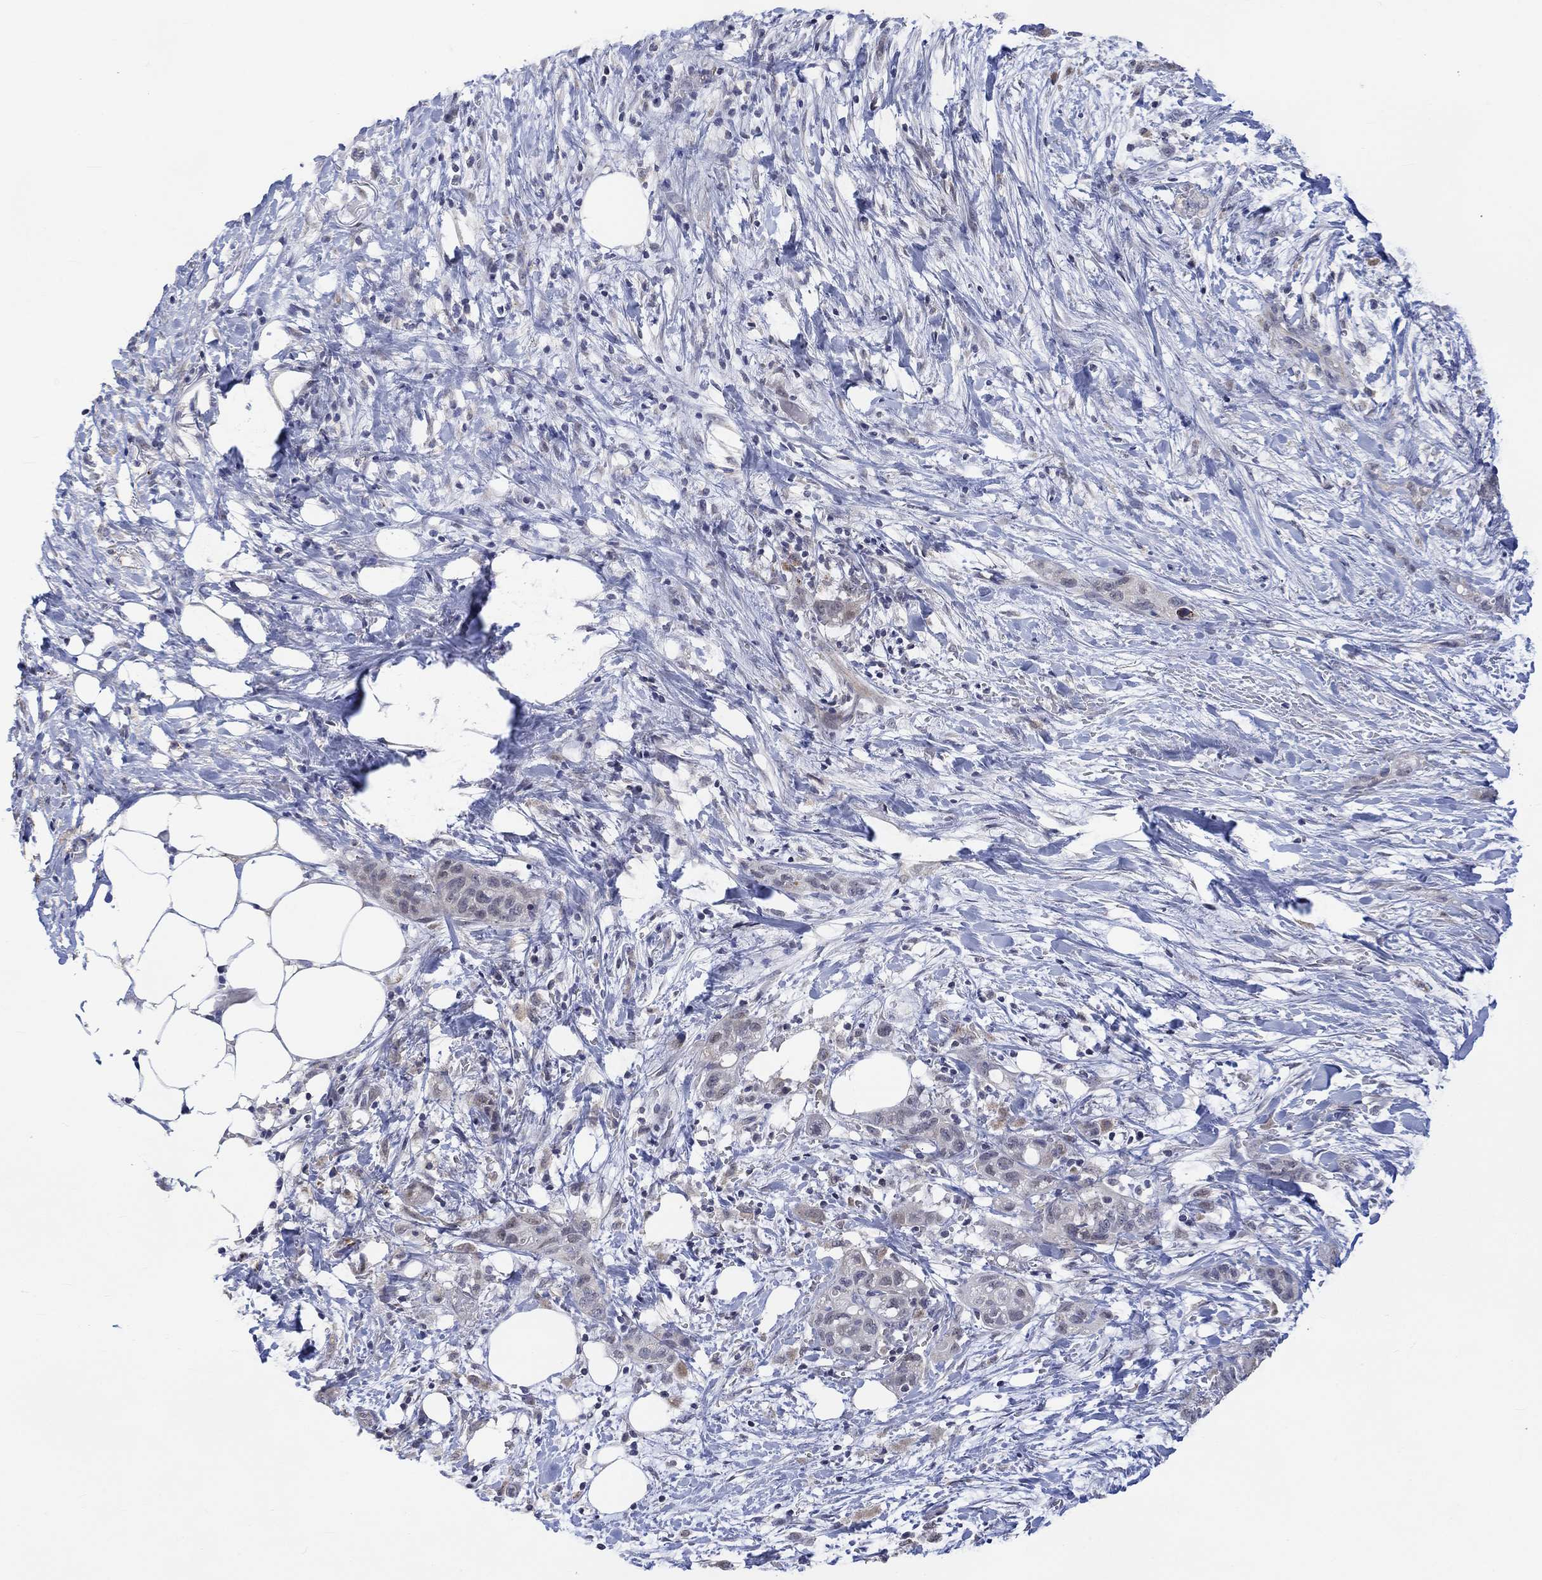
{"staining": {"intensity": "weak", "quantity": "<25%", "location": "cytoplasmic/membranous"}, "tissue": "pancreatic cancer", "cell_type": "Tumor cells", "image_type": "cancer", "snomed": [{"axis": "morphology", "description": "Adenocarcinoma, NOS"}, {"axis": "topography", "description": "Pancreas"}], "caption": "Immunohistochemistry photomicrograph of neoplastic tissue: human pancreatic cancer stained with DAB (3,3'-diaminobenzidine) reveals no significant protein expression in tumor cells.", "gene": "SLC48A1", "patient": {"sex": "female", "age": 72}}